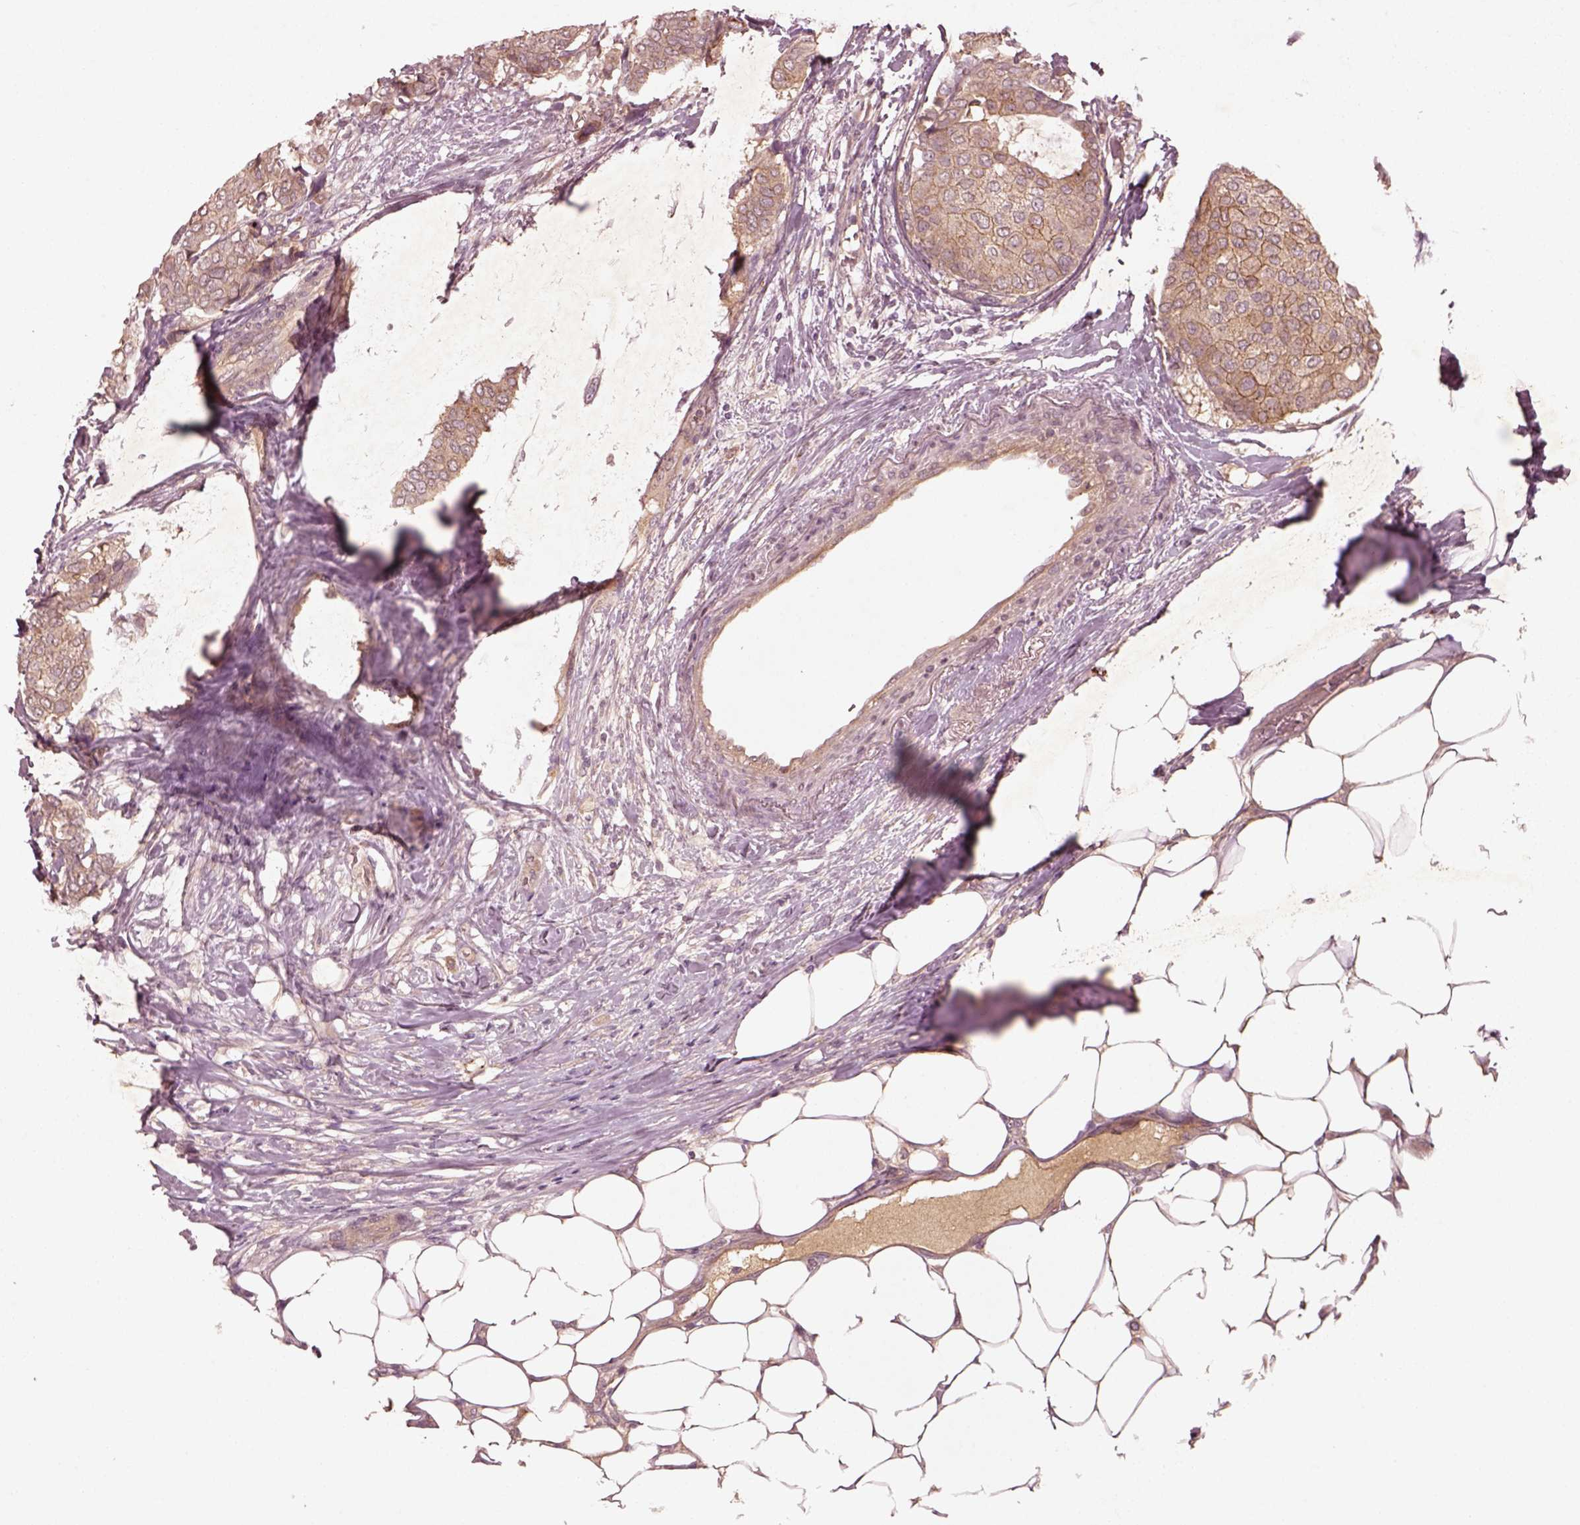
{"staining": {"intensity": "moderate", "quantity": ">75%", "location": "cytoplasmic/membranous"}, "tissue": "breast cancer", "cell_type": "Tumor cells", "image_type": "cancer", "snomed": [{"axis": "morphology", "description": "Duct carcinoma"}, {"axis": "topography", "description": "Breast"}], "caption": "A histopathology image of human intraductal carcinoma (breast) stained for a protein displays moderate cytoplasmic/membranous brown staining in tumor cells.", "gene": "FAM234A", "patient": {"sex": "female", "age": 75}}